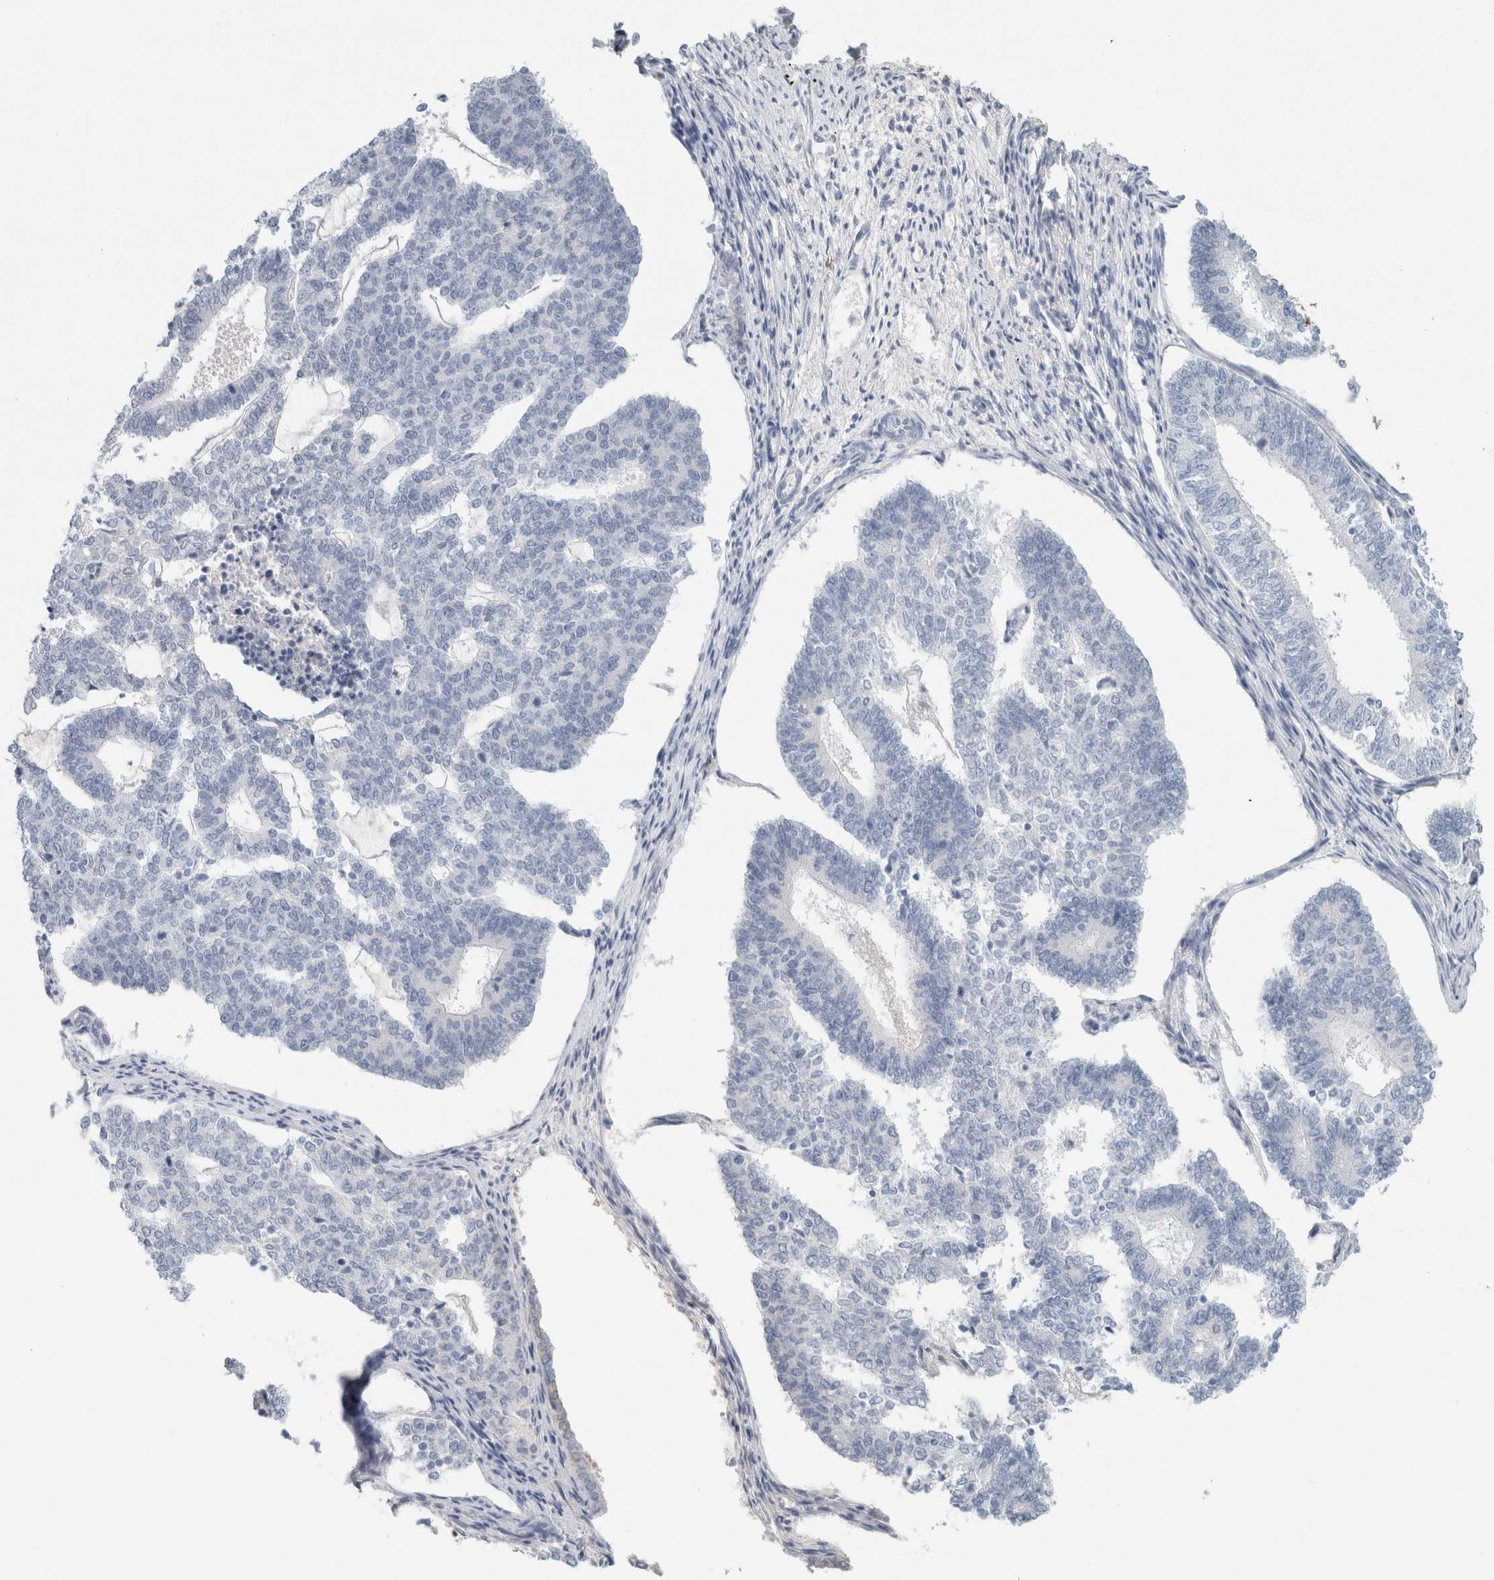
{"staining": {"intensity": "weak", "quantity": "<25%", "location": "cytoplasmic/membranous"}, "tissue": "endometrial cancer", "cell_type": "Tumor cells", "image_type": "cancer", "snomed": [{"axis": "morphology", "description": "Adenocarcinoma, NOS"}, {"axis": "topography", "description": "Endometrium"}], "caption": "Tumor cells are negative for brown protein staining in endometrial cancer.", "gene": "IL6", "patient": {"sex": "female", "age": 70}}